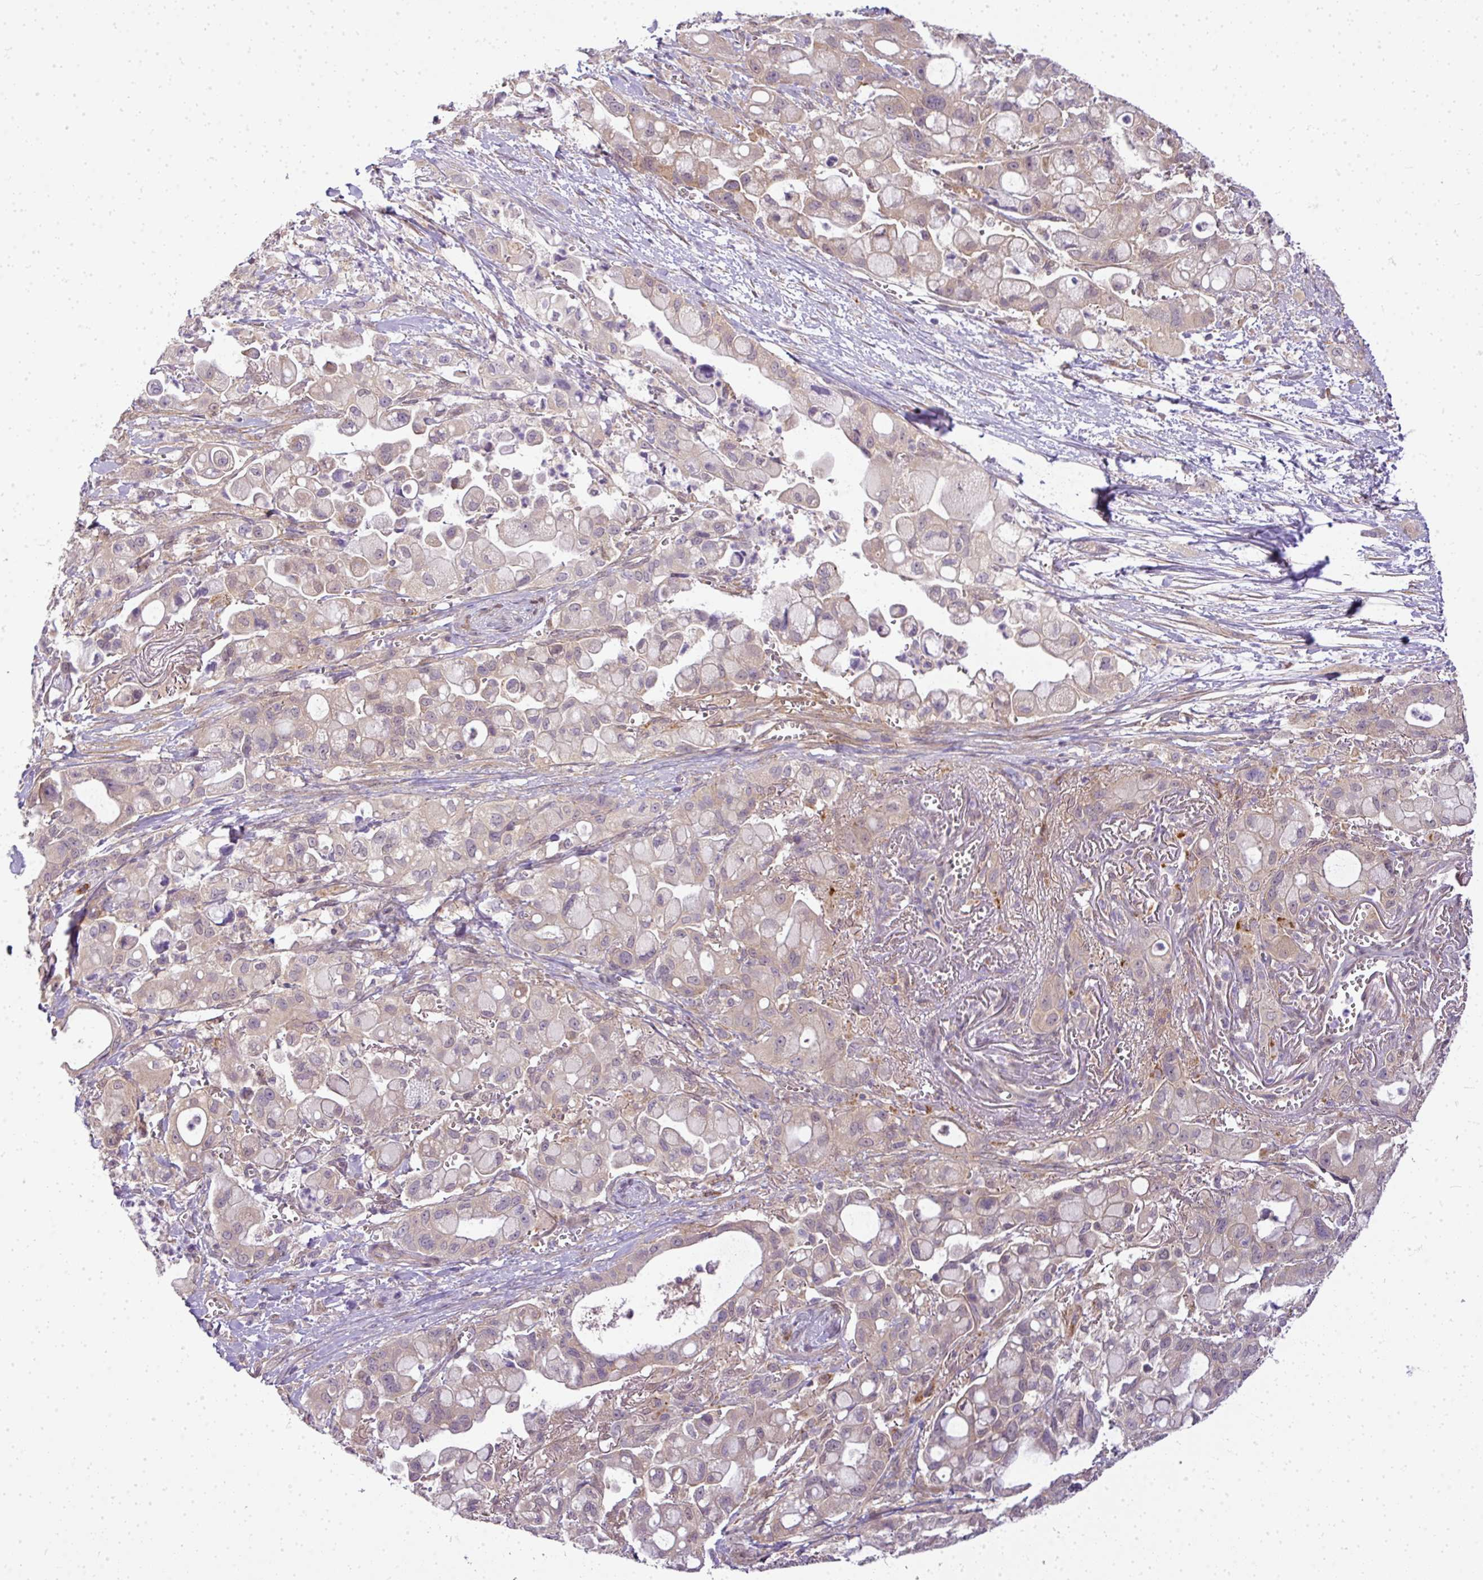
{"staining": {"intensity": "weak", "quantity": "<25%", "location": "cytoplasmic/membranous"}, "tissue": "pancreatic cancer", "cell_type": "Tumor cells", "image_type": "cancer", "snomed": [{"axis": "morphology", "description": "Adenocarcinoma, NOS"}, {"axis": "topography", "description": "Pancreas"}], "caption": "Protein analysis of adenocarcinoma (pancreatic) reveals no significant staining in tumor cells.", "gene": "ADH5", "patient": {"sex": "male", "age": 68}}